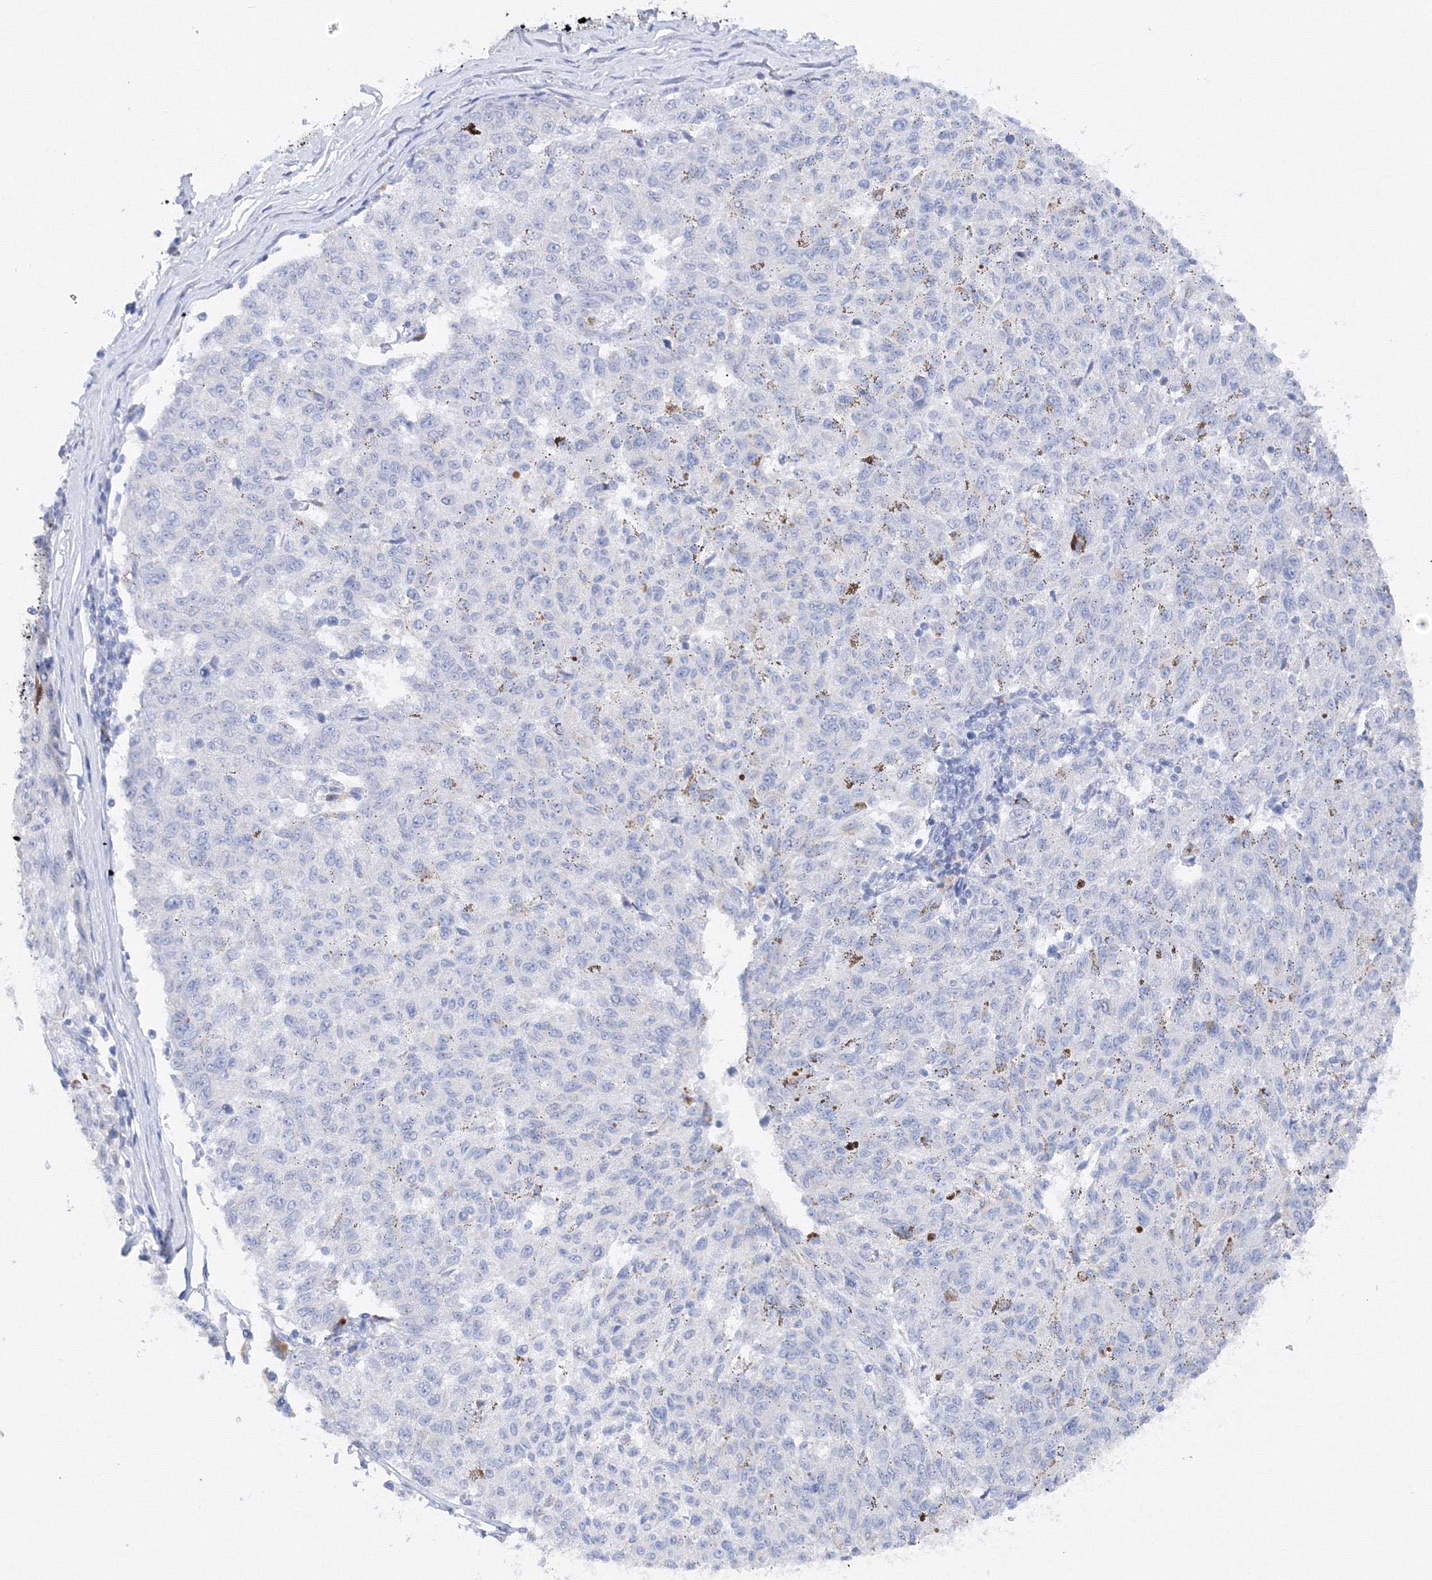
{"staining": {"intensity": "negative", "quantity": "none", "location": "none"}, "tissue": "melanoma", "cell_type": "Tumor cells", "image_type": "cancer", "snomed": [{"axis": "morphology", "description": "Malignant melanoma, NOS"}, {"axis": "topography", "description": "Skin"}], "caption": "High power microscopy histopathology image of an immunohistochemistry (IHC) photomicrograph of melanoma, revealing no significant positivity in tumor cells.", "gene": "TAMM41", "patient": {"sex": "female", "age": 72}}